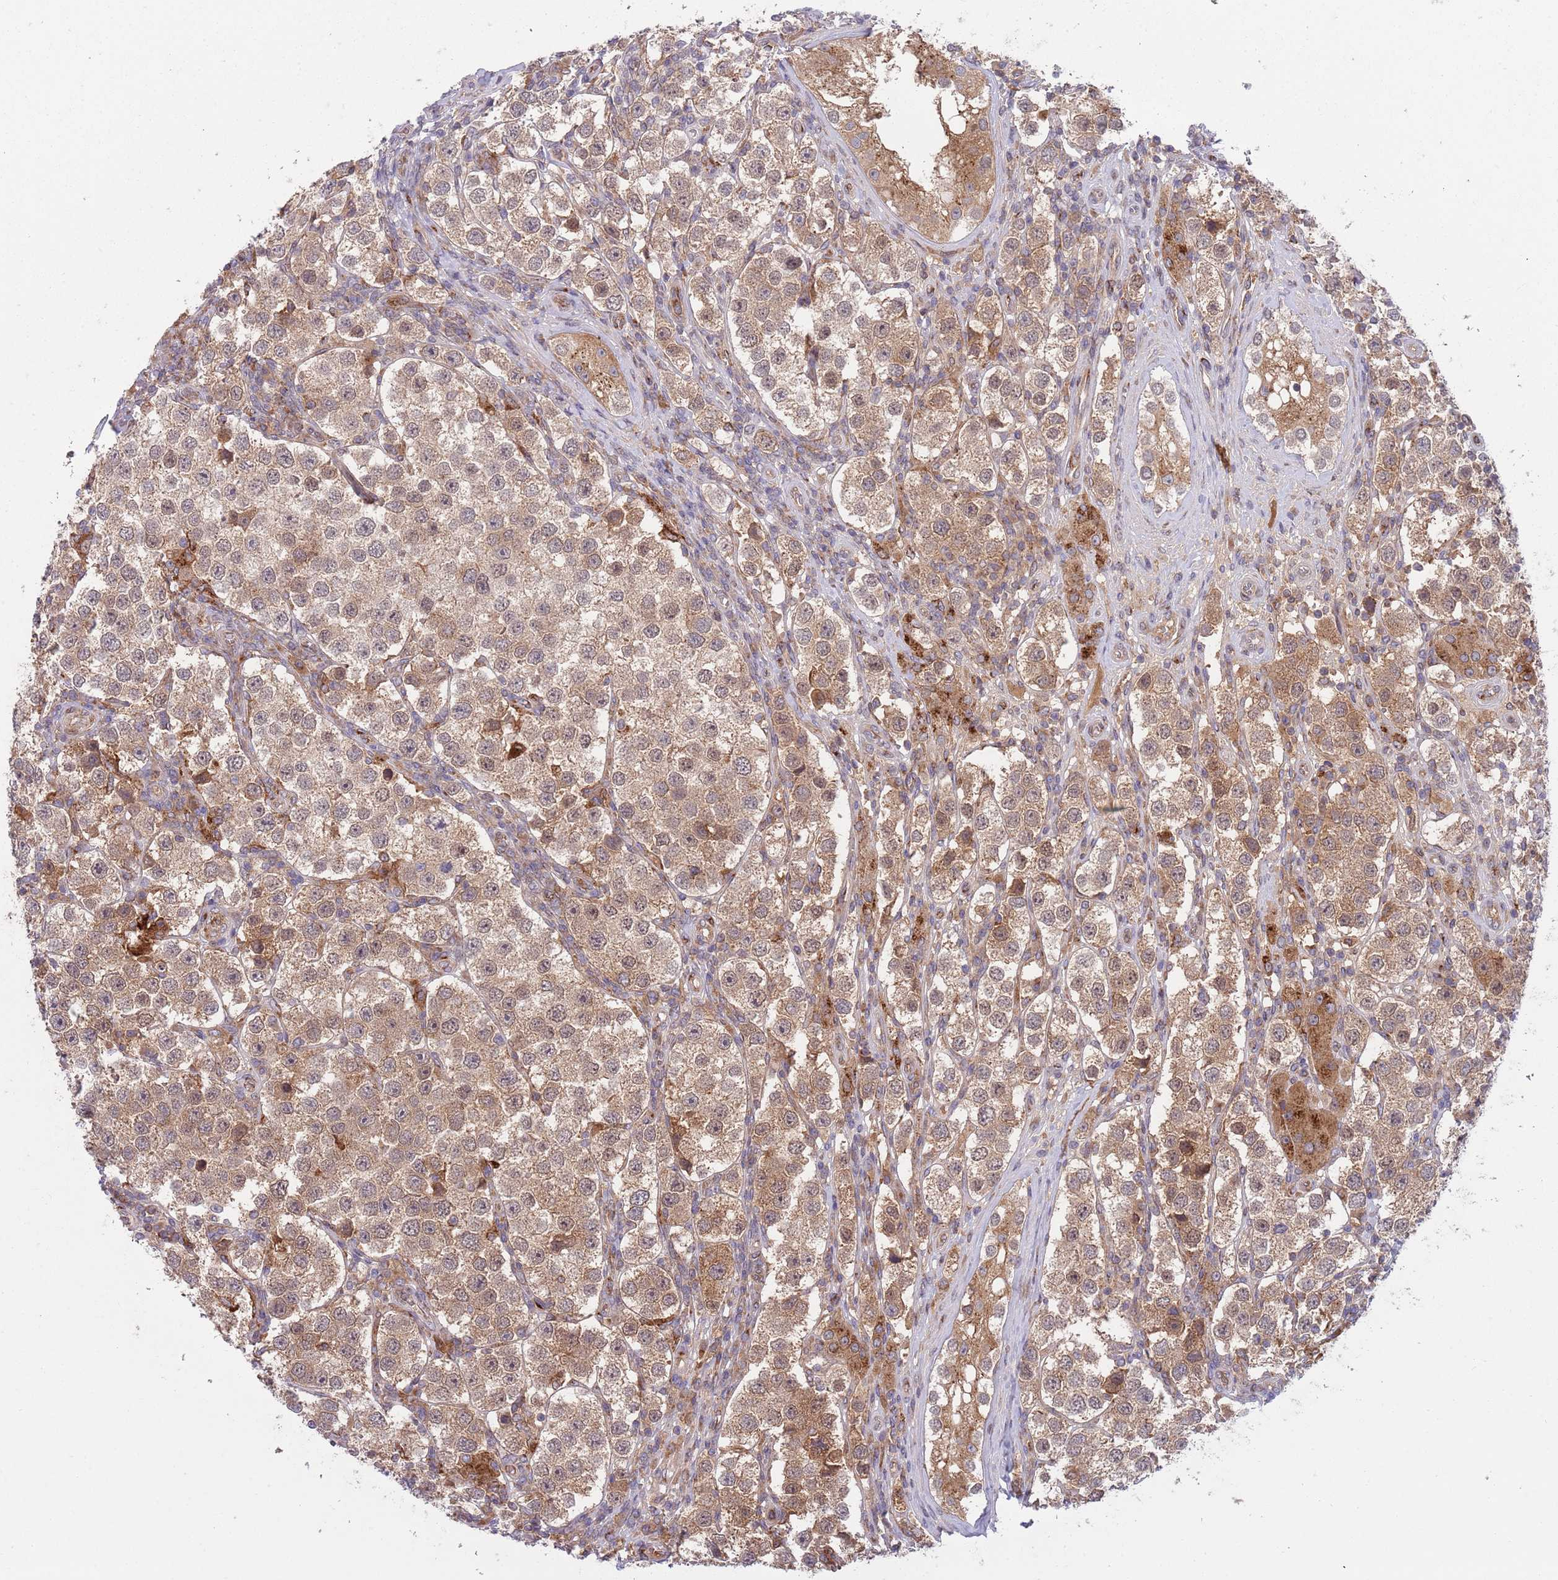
{"staining": {"intensity": "moderate", "quantity": ">75%", "location": "cytoplasmic/membranous,nuclear"}, "tissue": "testis cancer", "cell_type": "Tumor cells", "image_type": "cancer", "snomed": [{"axis": "morphology", "description": "Seminoma, NOS"}, {"axis": "topography", "description": "Testis"}], "caption": "Brown immunohistochemical staining in human testis cancer (seminoma) shows moderate cytoplasmic/membranous and nuclear staining in about >75% of tumor cells. The staining was performed using DAB (3,3'-diaminobenzidine), with brown indicating positive protein expression. Nuclei are stained blue with hematoxylin.", "gene": "BTBD7", "patient": {"sex": "male", "age": 37}}